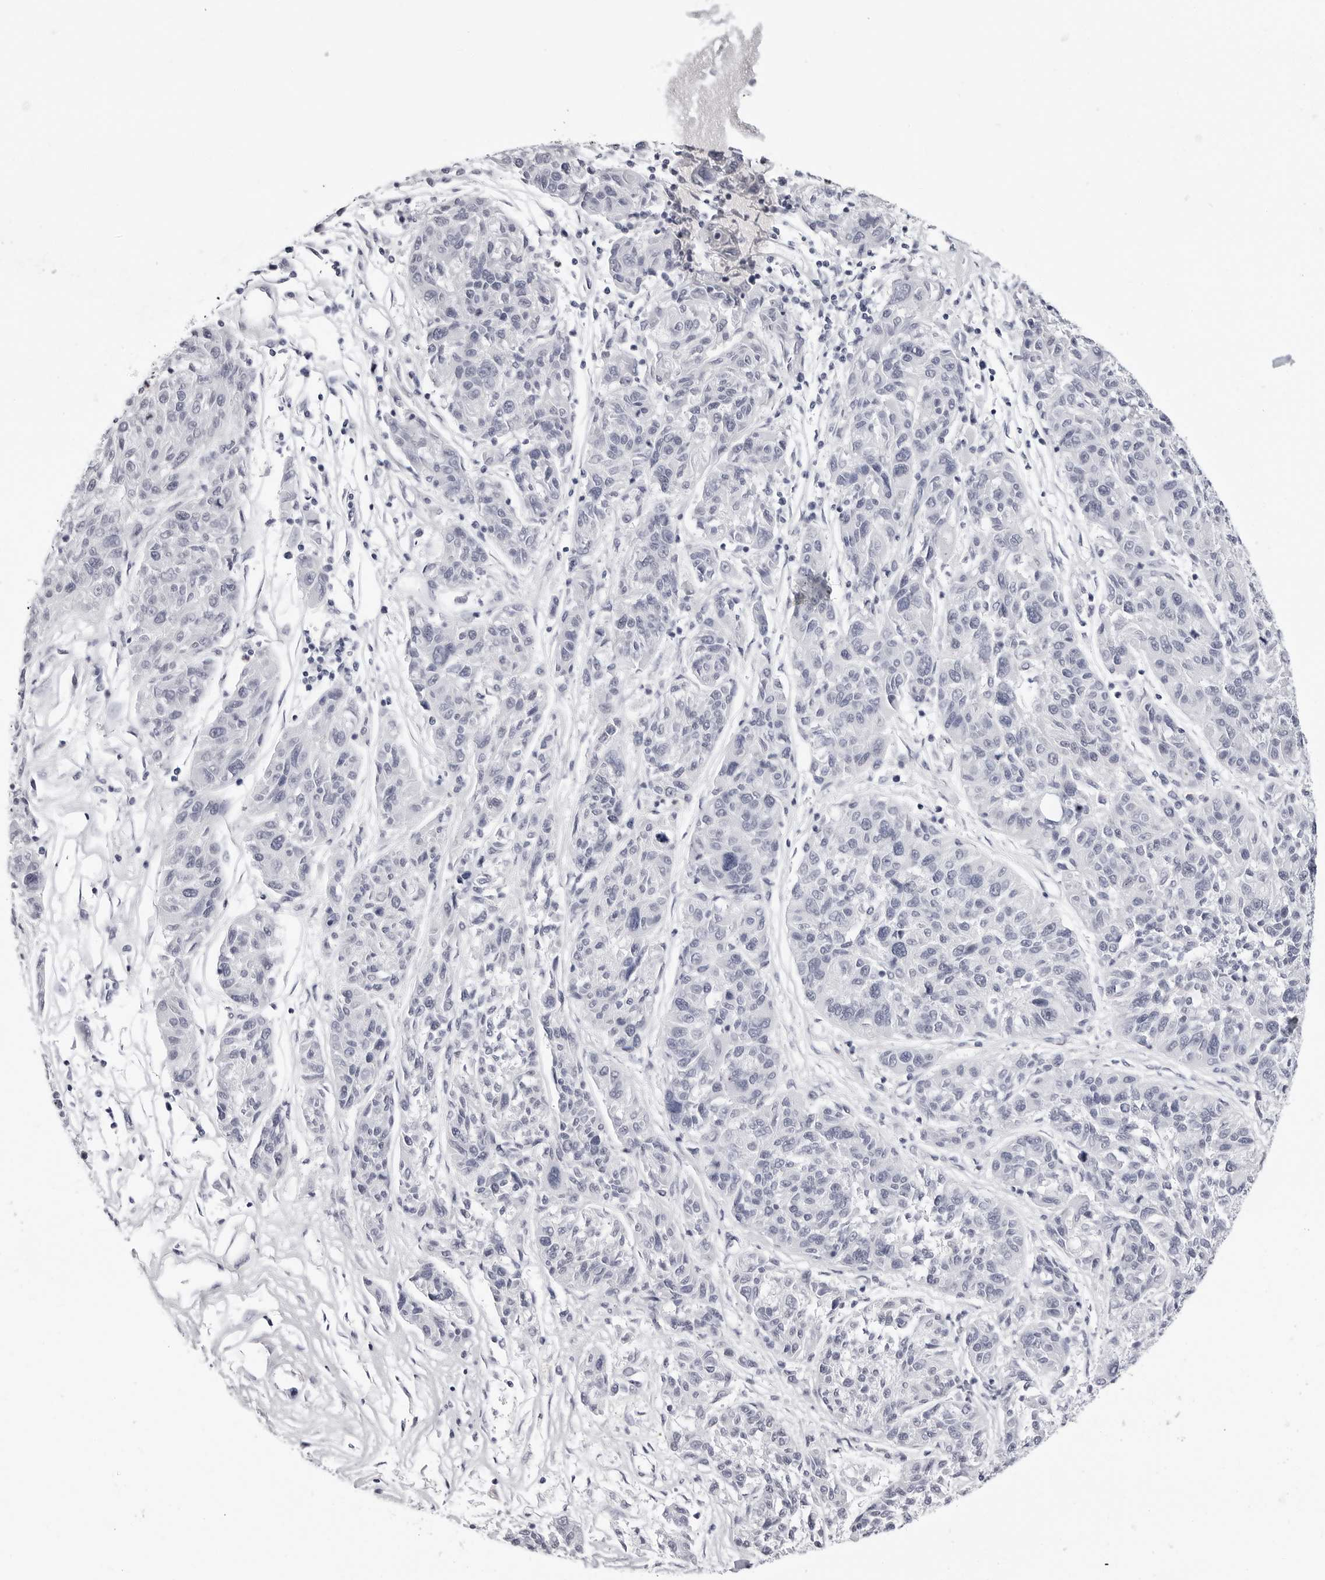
{"staining": {"intensity": "negative", "quantity": "none", "location": "none"}, "tissue": "melanoma", "cell_type": "Tumor cells", "image_type": "cancer", "snomed": [{"axis": "morphology", "description": "Malignant melanoma, NOS"}, {"axis": "topography", "description": "Skin"}], "caption": "The photomicrograph displays no significant expression in tumor cells of malignant melanoma.", "gene": "VEZF1", "patient": {"sex": "male", "age": 53}}